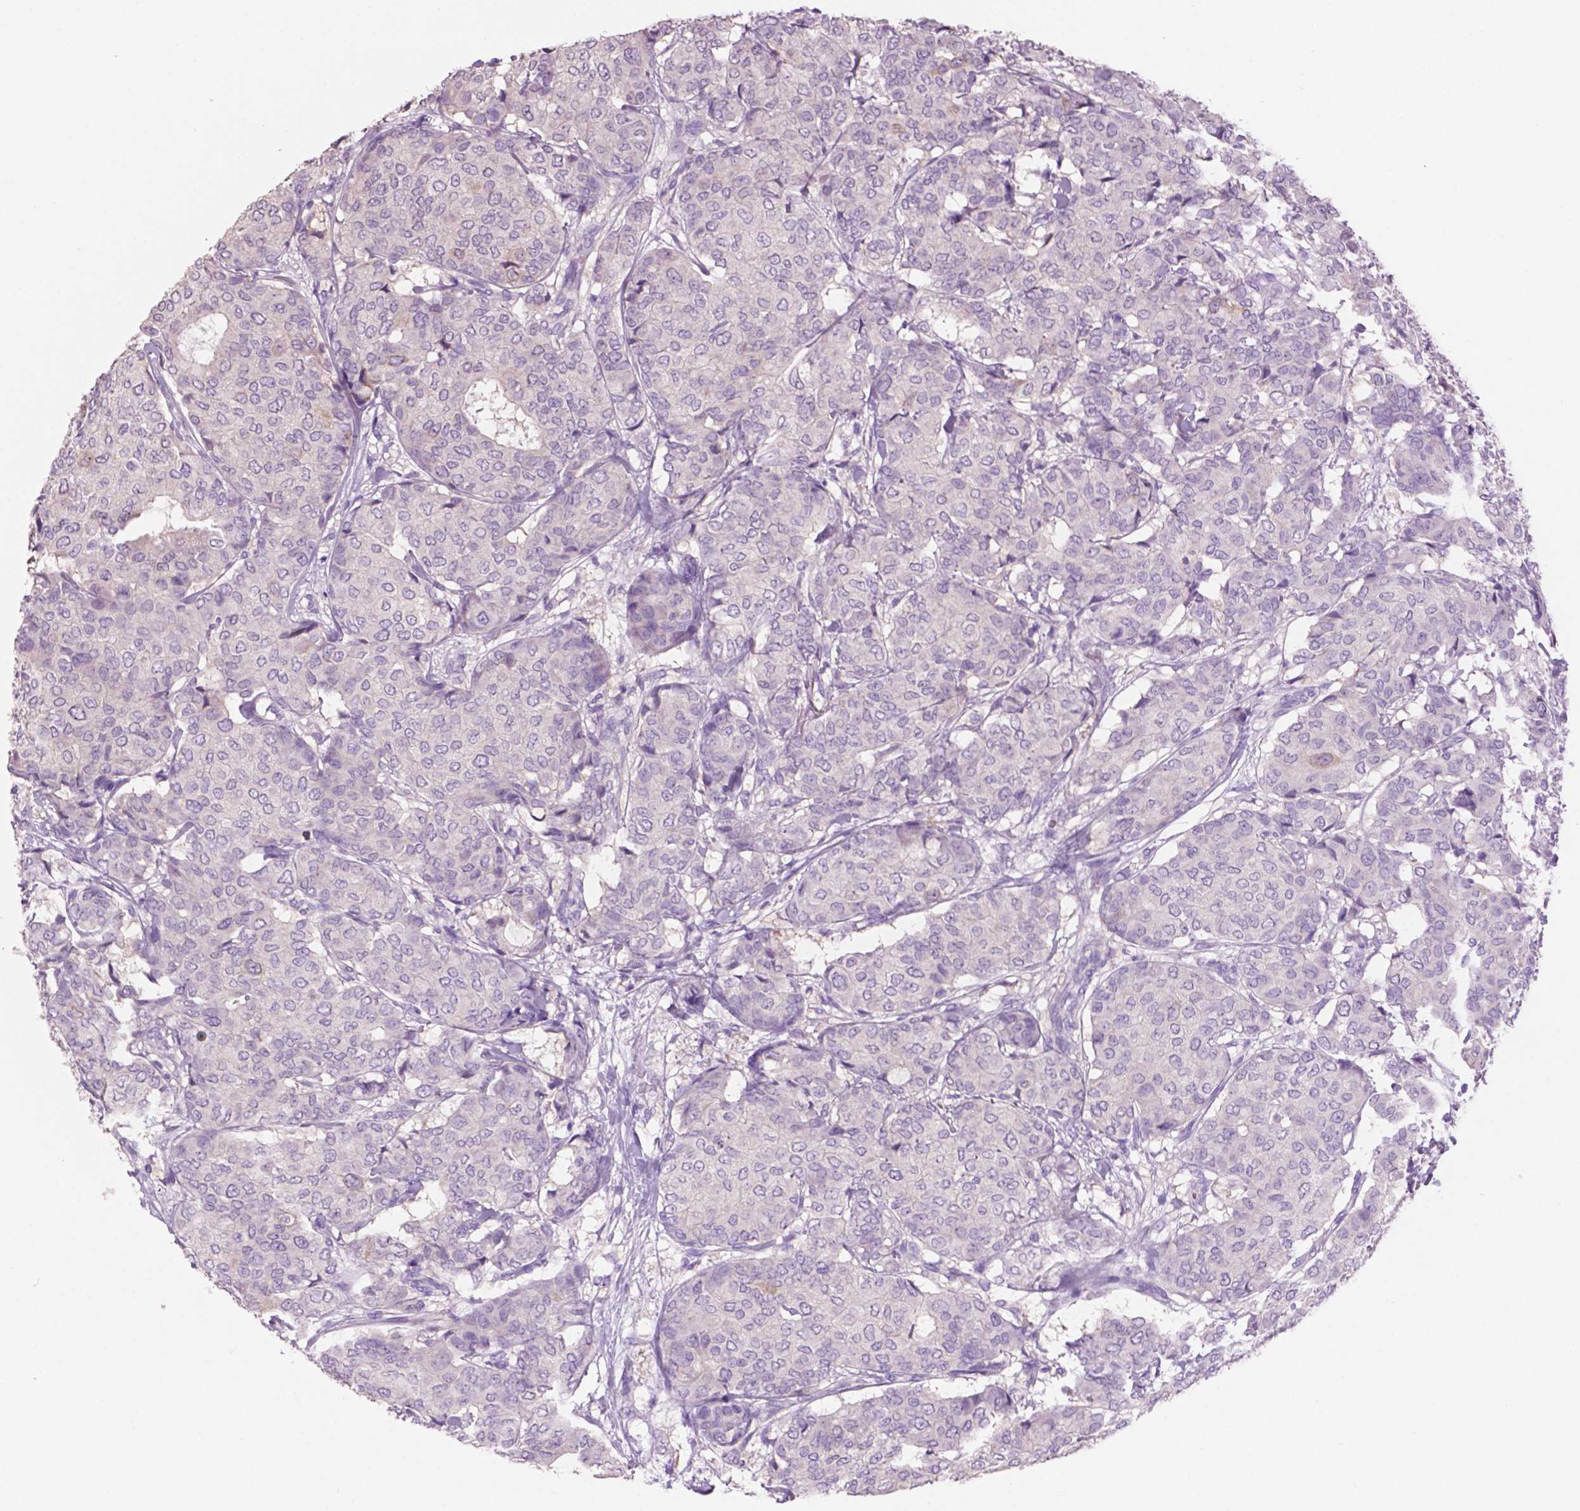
{"staining": {"intensity": "negative", "quantity": "none", "location": "none"}, "tissue": "breast cancer", "cell_type": "Tumor cells", "image_type": "cancer", "snomed": [{"axis": "morphology", "description": "Duct carcinoma"}, {"axis": "topography", "description": "Breast"}], "caption": "The image shows no significant expression in tumor cells of breast cancer. (DAB (3,3'-diaminobenzidine) IHC, high magnification).", "gene": "CRYBA4", "patient": {"sex": "female", "age": 75}}